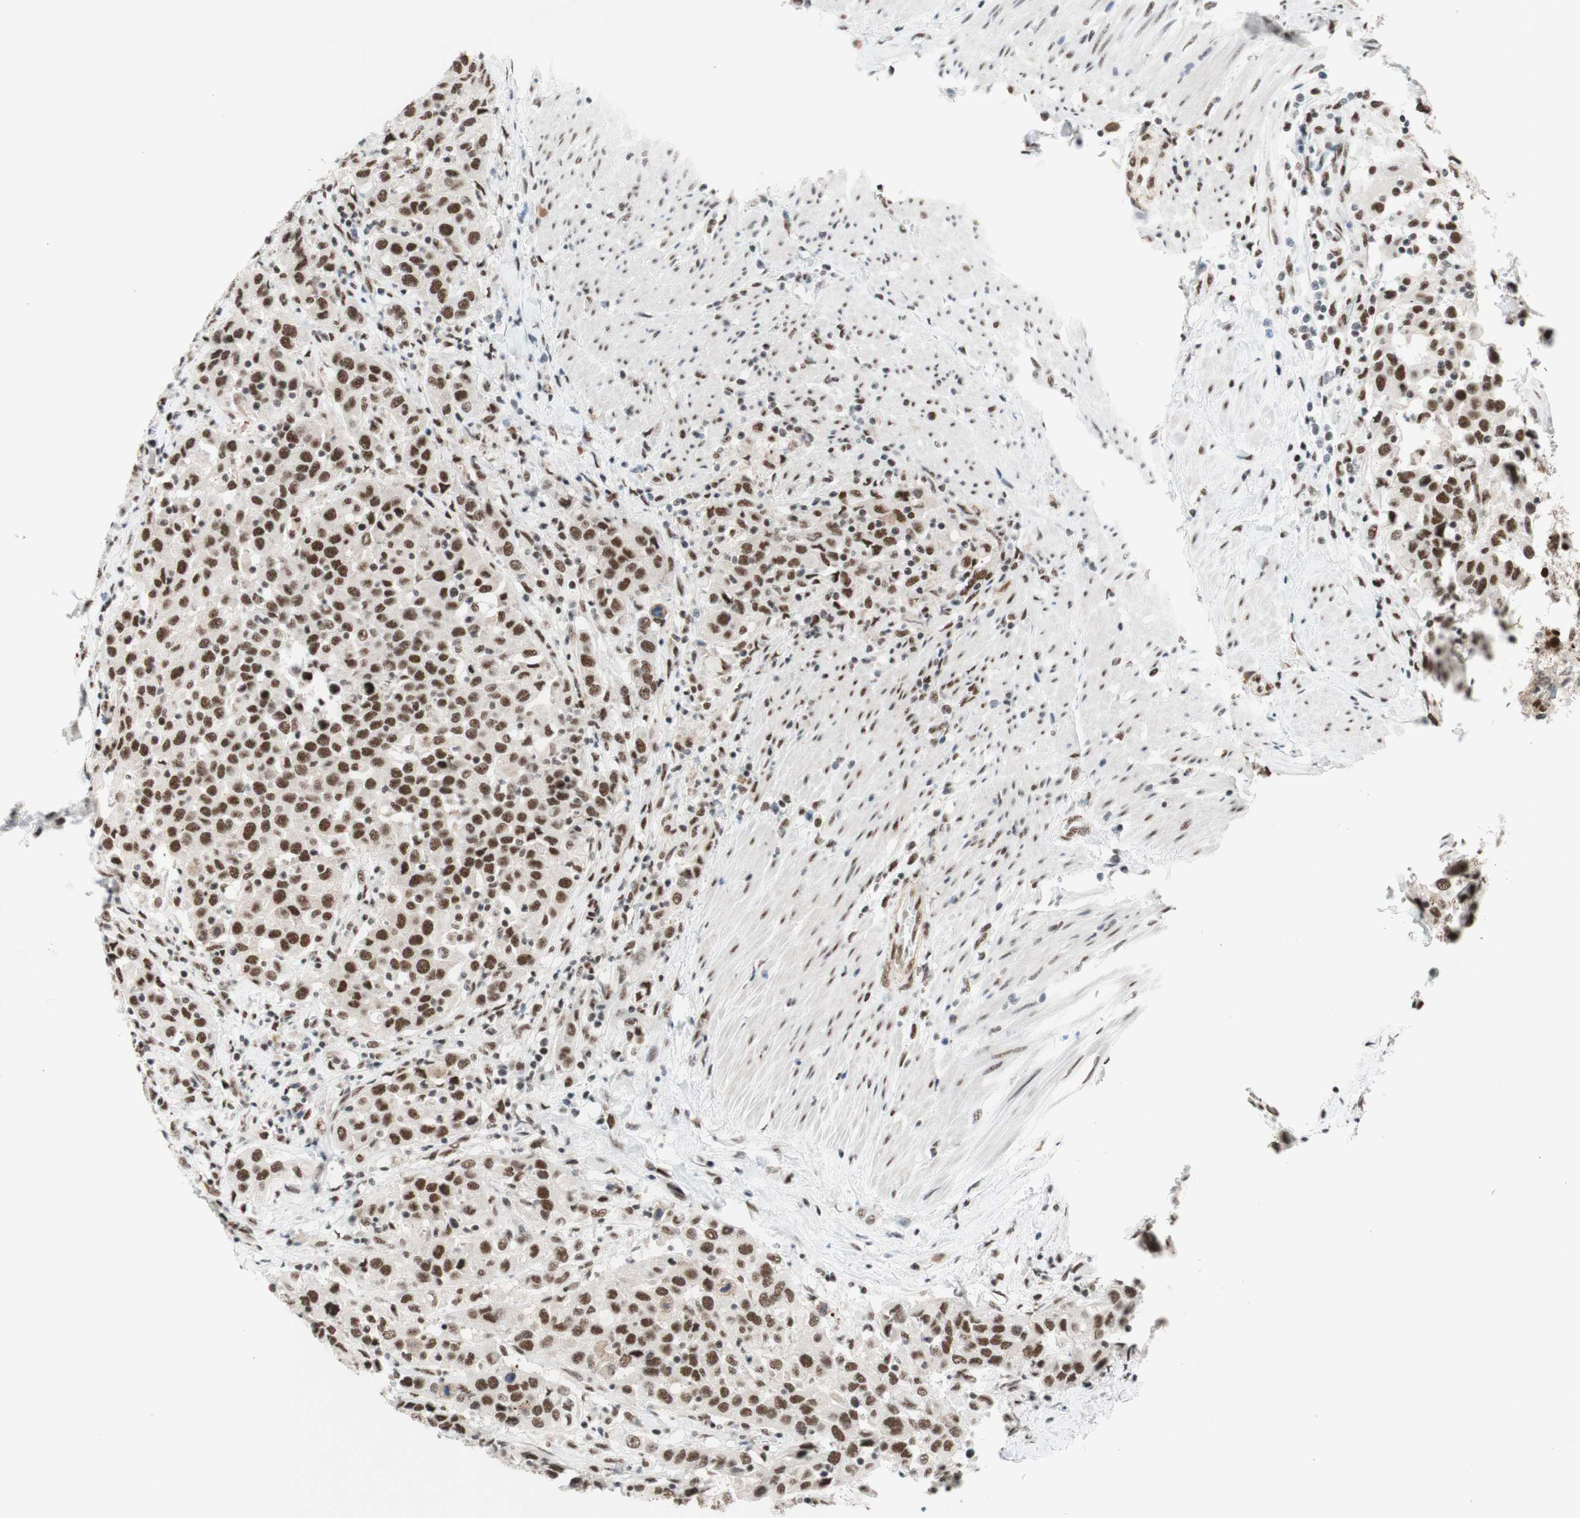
{"staining": {"intensity": "strong", "quantity": ">75%", "location": "nuclear"}, "tissue": "urothelial cancer", "cell_type": "Tumor cells", "image_type": "cancer", "snomed": [{"axis": "morphology", "description": "Urothelial carcinoma, High grade"}, {"axis": "topography", "description": "Urinary bladder"}], "caption": "Immunohistochemistry (IHC) of urothelial cancer shows high levels of strong nuclear expression in about >75% of tumor cells.", "gene": "PRPF19", "patient": {"sex": "female", "age": 80}}